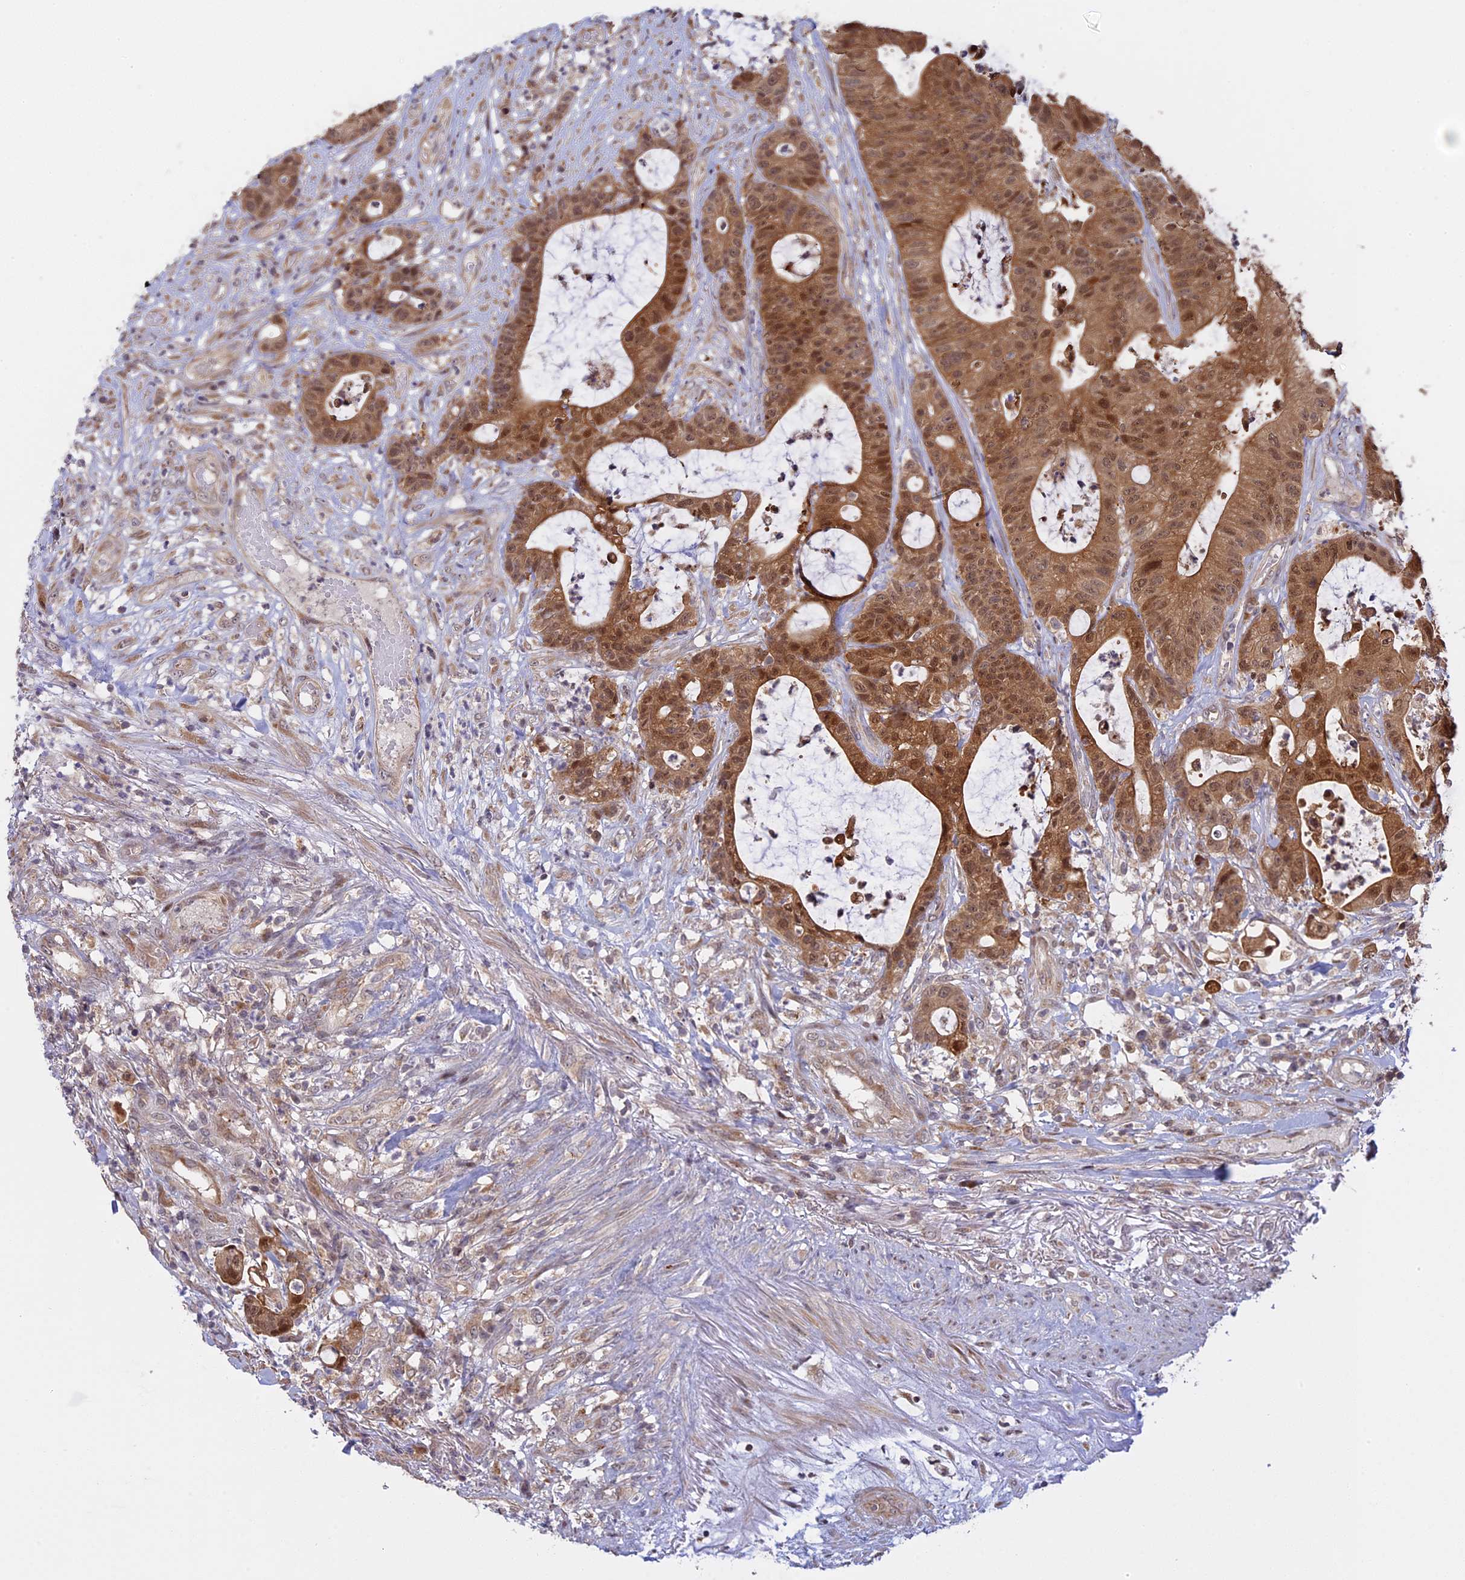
{"staining": {"intensity": "moderate", "quantity": ">75%", "location": "cytoplasmic/membranous,nuclear"}, "tissue": "colorectal cancer", "cell_type": "Tumor cells", "image_type": "cancer", "snomed": [{"axis": "morphology", "description": "Adenocarcinoma, NOS"}, {"axis": "topography", "description": "Colon"}], "caption": "Immunohistochemical staining of adenocarcinoma (colorectal) reveals medium levels of moderate cytoplasmic/membranous and nuclear positivity in about >75% of tumor cells.", "gene": "GSKIP", "patient": {"sex": "female", "age": 84}}